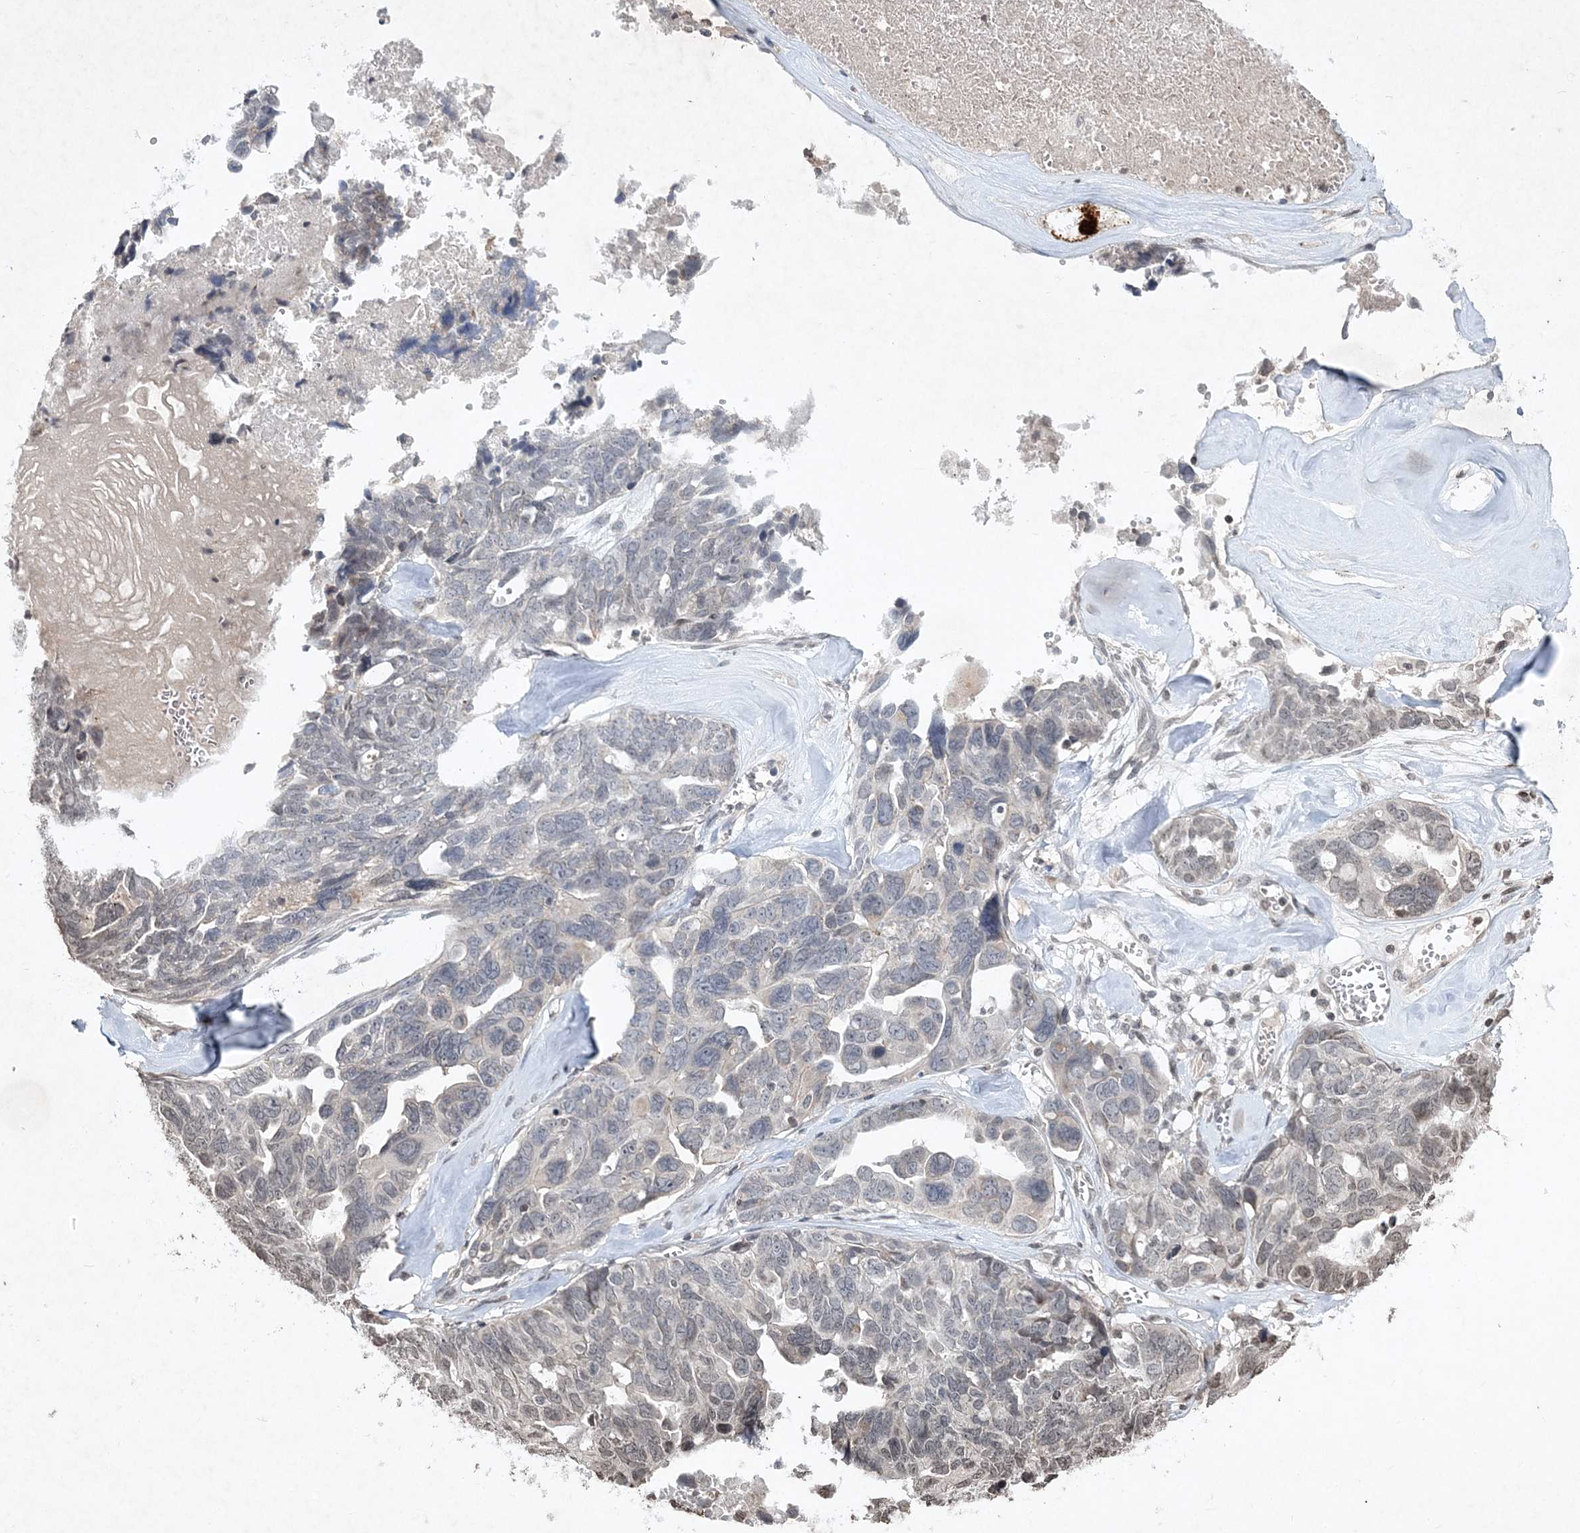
{"staining": {"intensity": "moderate", "quantity": "<25%", "location": "nuclear"}, "tissue": "ovarian cancer", "cell_type": "Tumor cells", "image_type": "cancer", "snomed": [{"axis": "morphology", "description": "Cystadenocarcinoma, serous, NOS"}, {"axis": "topography", "description": "Ovary"}], "caption": "Brown immunohistochemical staining in human serous cystadenocarcinoma (ovarian) exhibits moderate nuclear positivity in about <25% of tumor cells.", "gene": "SOWAHB", "patient": {"sex": "female", "age": 79}}